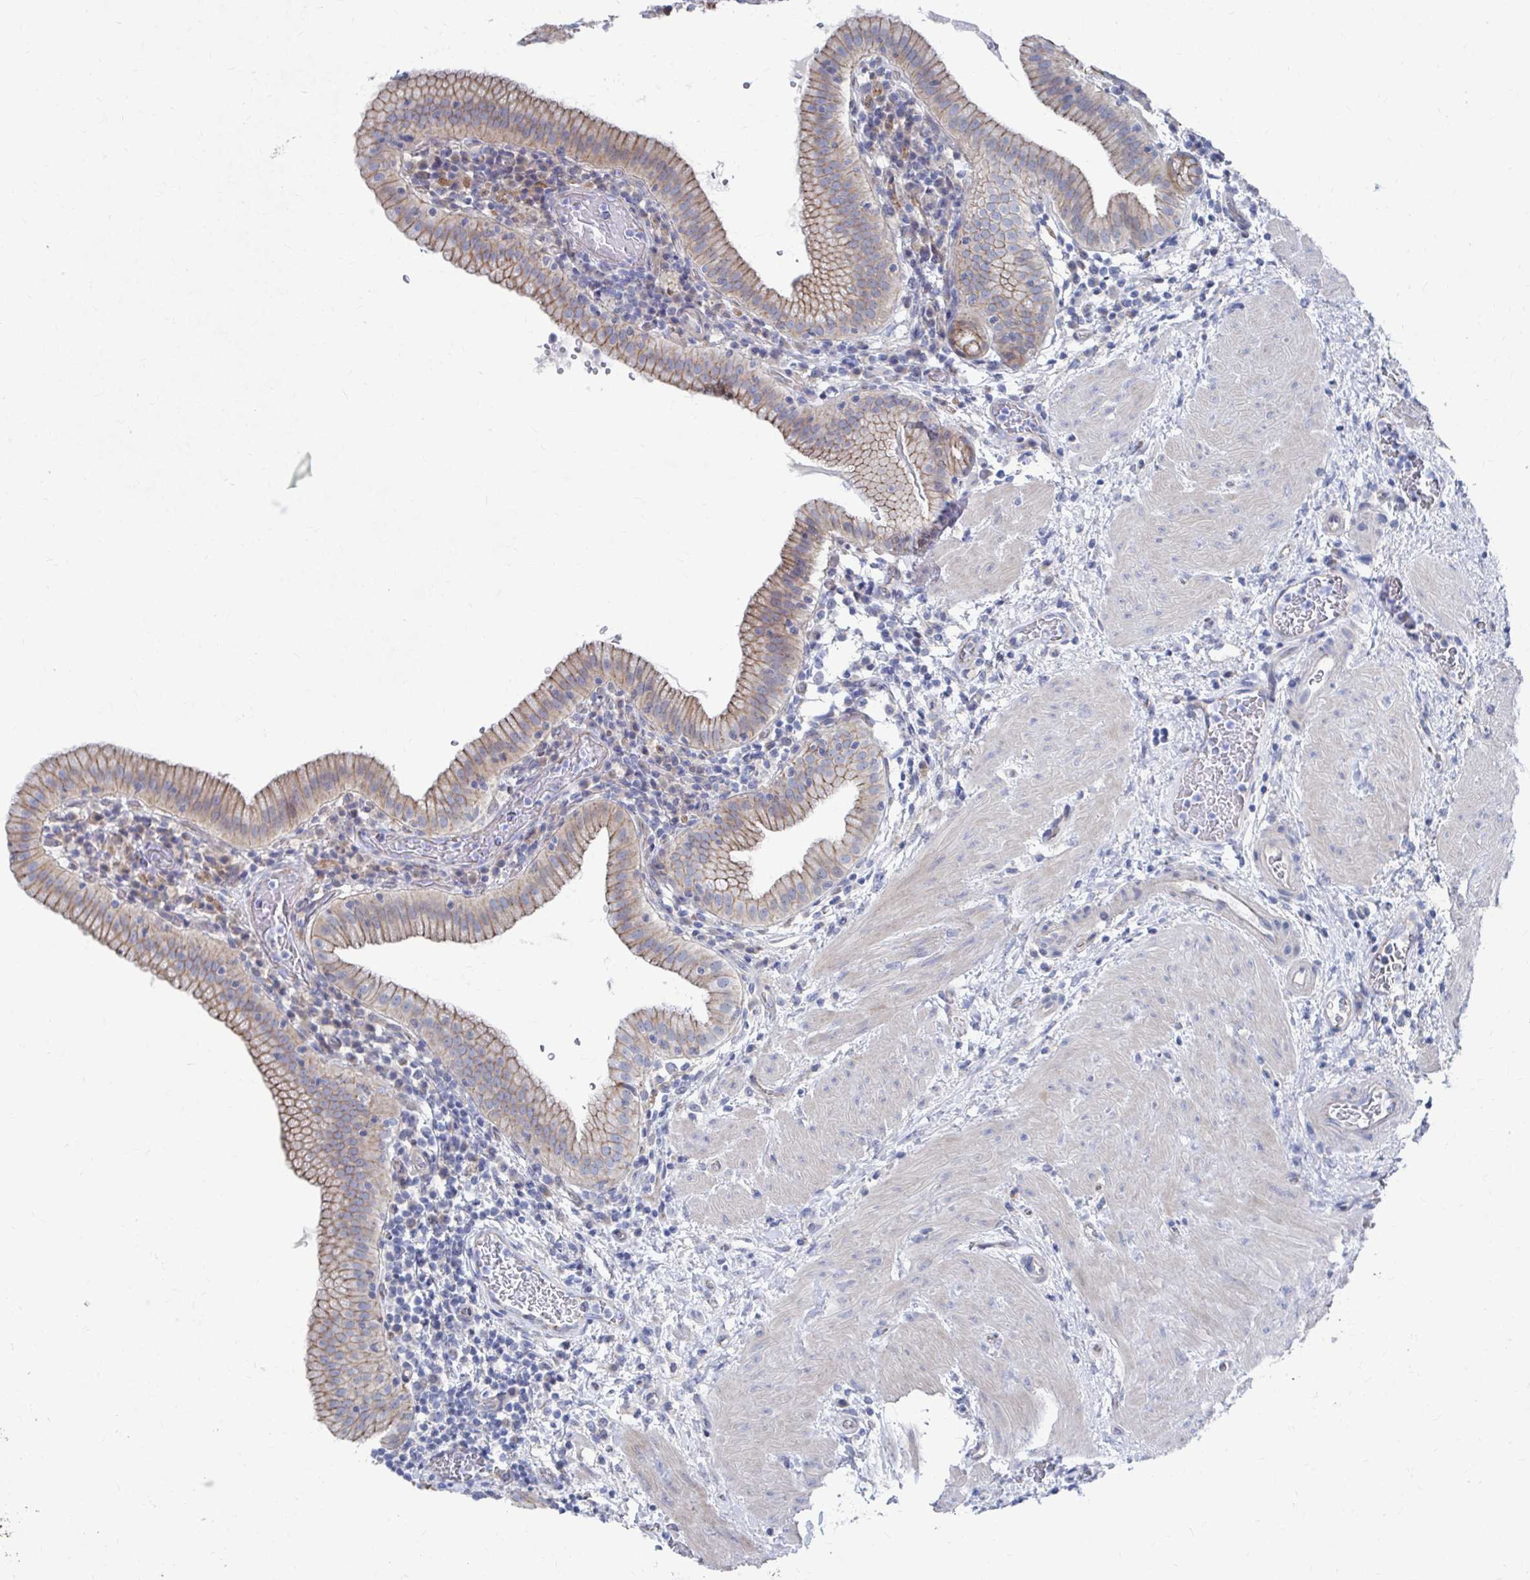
{"staining": {"intensity": "moderate", "quantity": ">75%", "location": "cytoplasmic/membranous"}, "tissue": "gallbladder", "cell_type": "Glandular cells", "image_type": "normal", "snomed": [{"axis": "morphology", "description": "Normal tissue, NOS"}, {"axis": "topography", "description": "Gallbladder"}], "caption": "Gallbladder stained with immunohistochemistry reveals moderate cytoplasmic/membranous positivity in approximately >75% of glandular cells.", "gene": "PLEKHG7", "patient": {"sex": "male", "age": 26}}